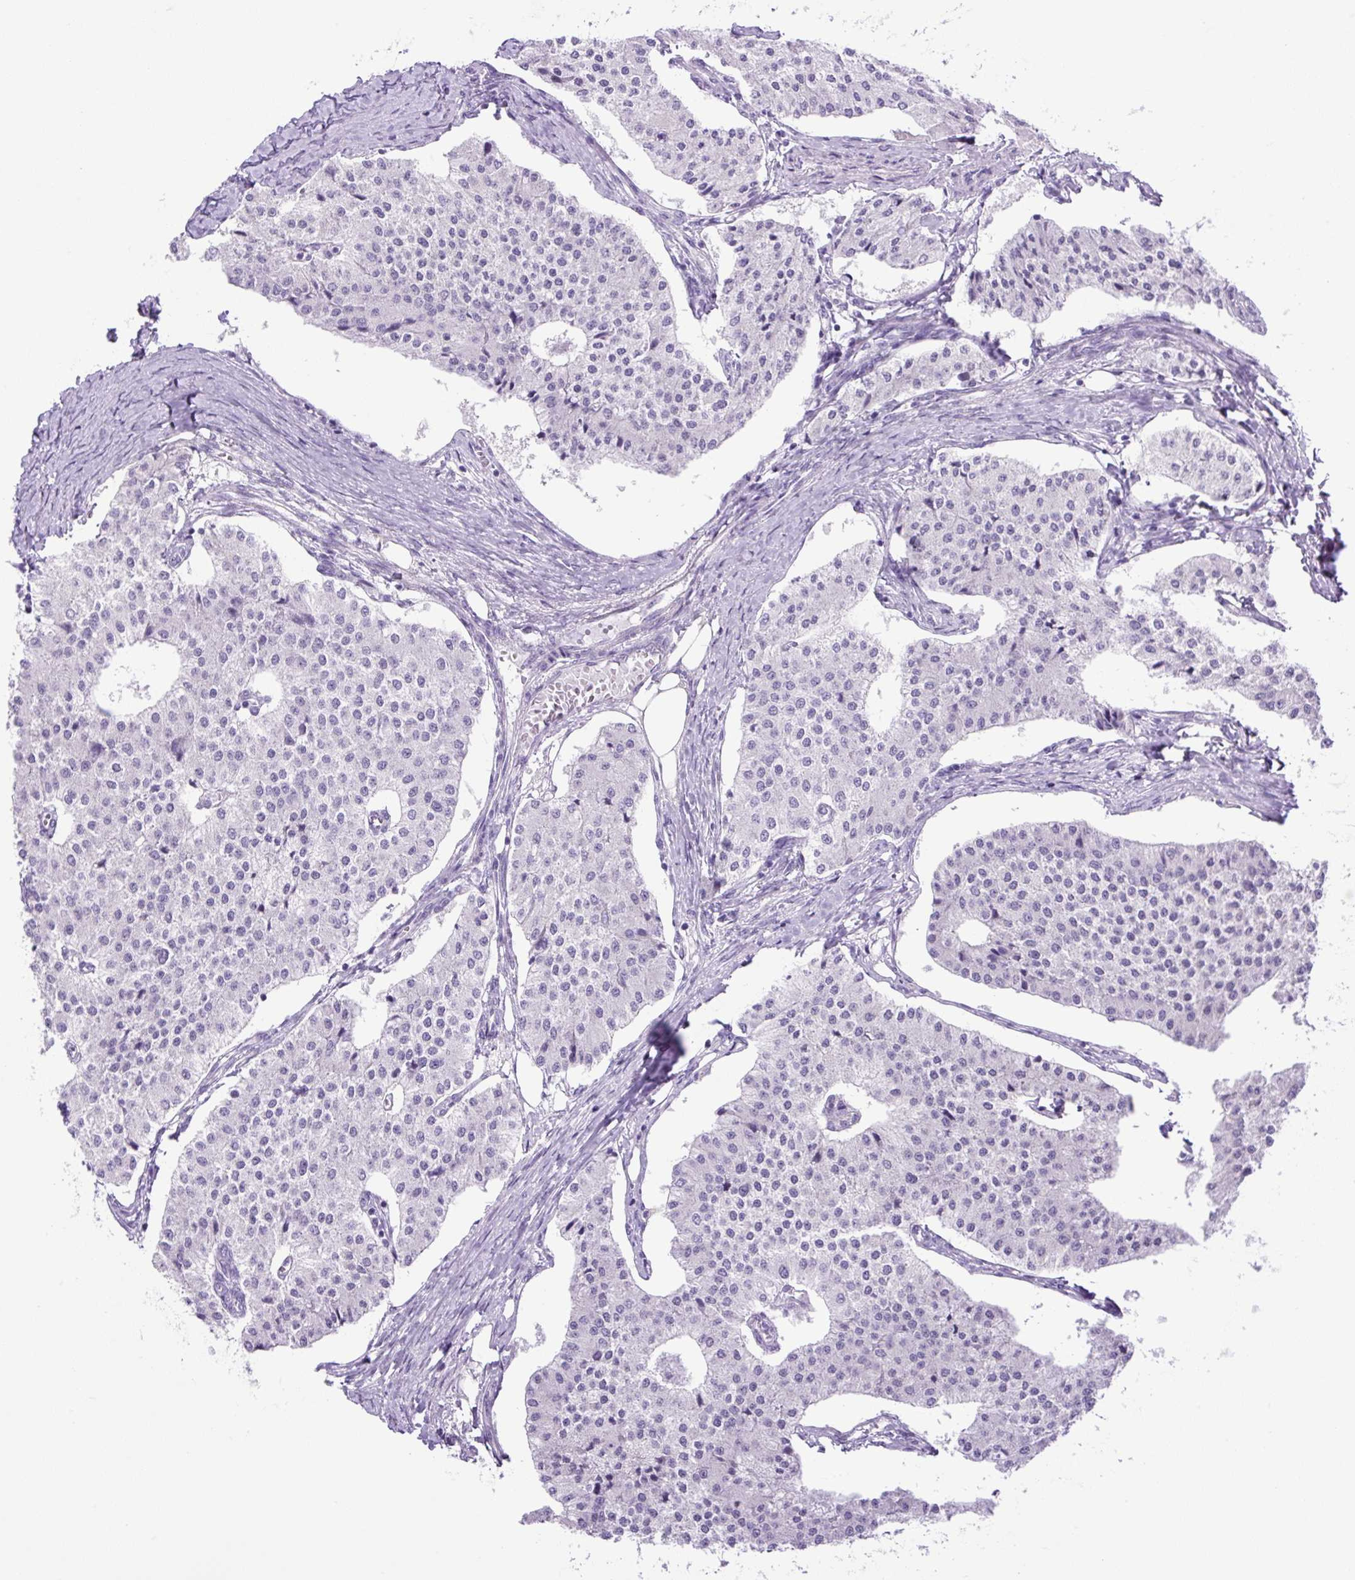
{"staining": {"intensity": "negative", "quantity": "none", "location": "none"}, "tissue": "carcinoid", "cell_type": "Tumor cells", "image_type": "cancer", "snomed": [{"axis": "morphology", "description": "Carcinoid, malignant, NOS"}, {"axis": "topography", "description": "Colon"}], "caption": "Image shows no significant protein positivity in tumor cells of carcinoid.", "gene": "KPNA1", "patient": {"sex": "female", "age": 52}}